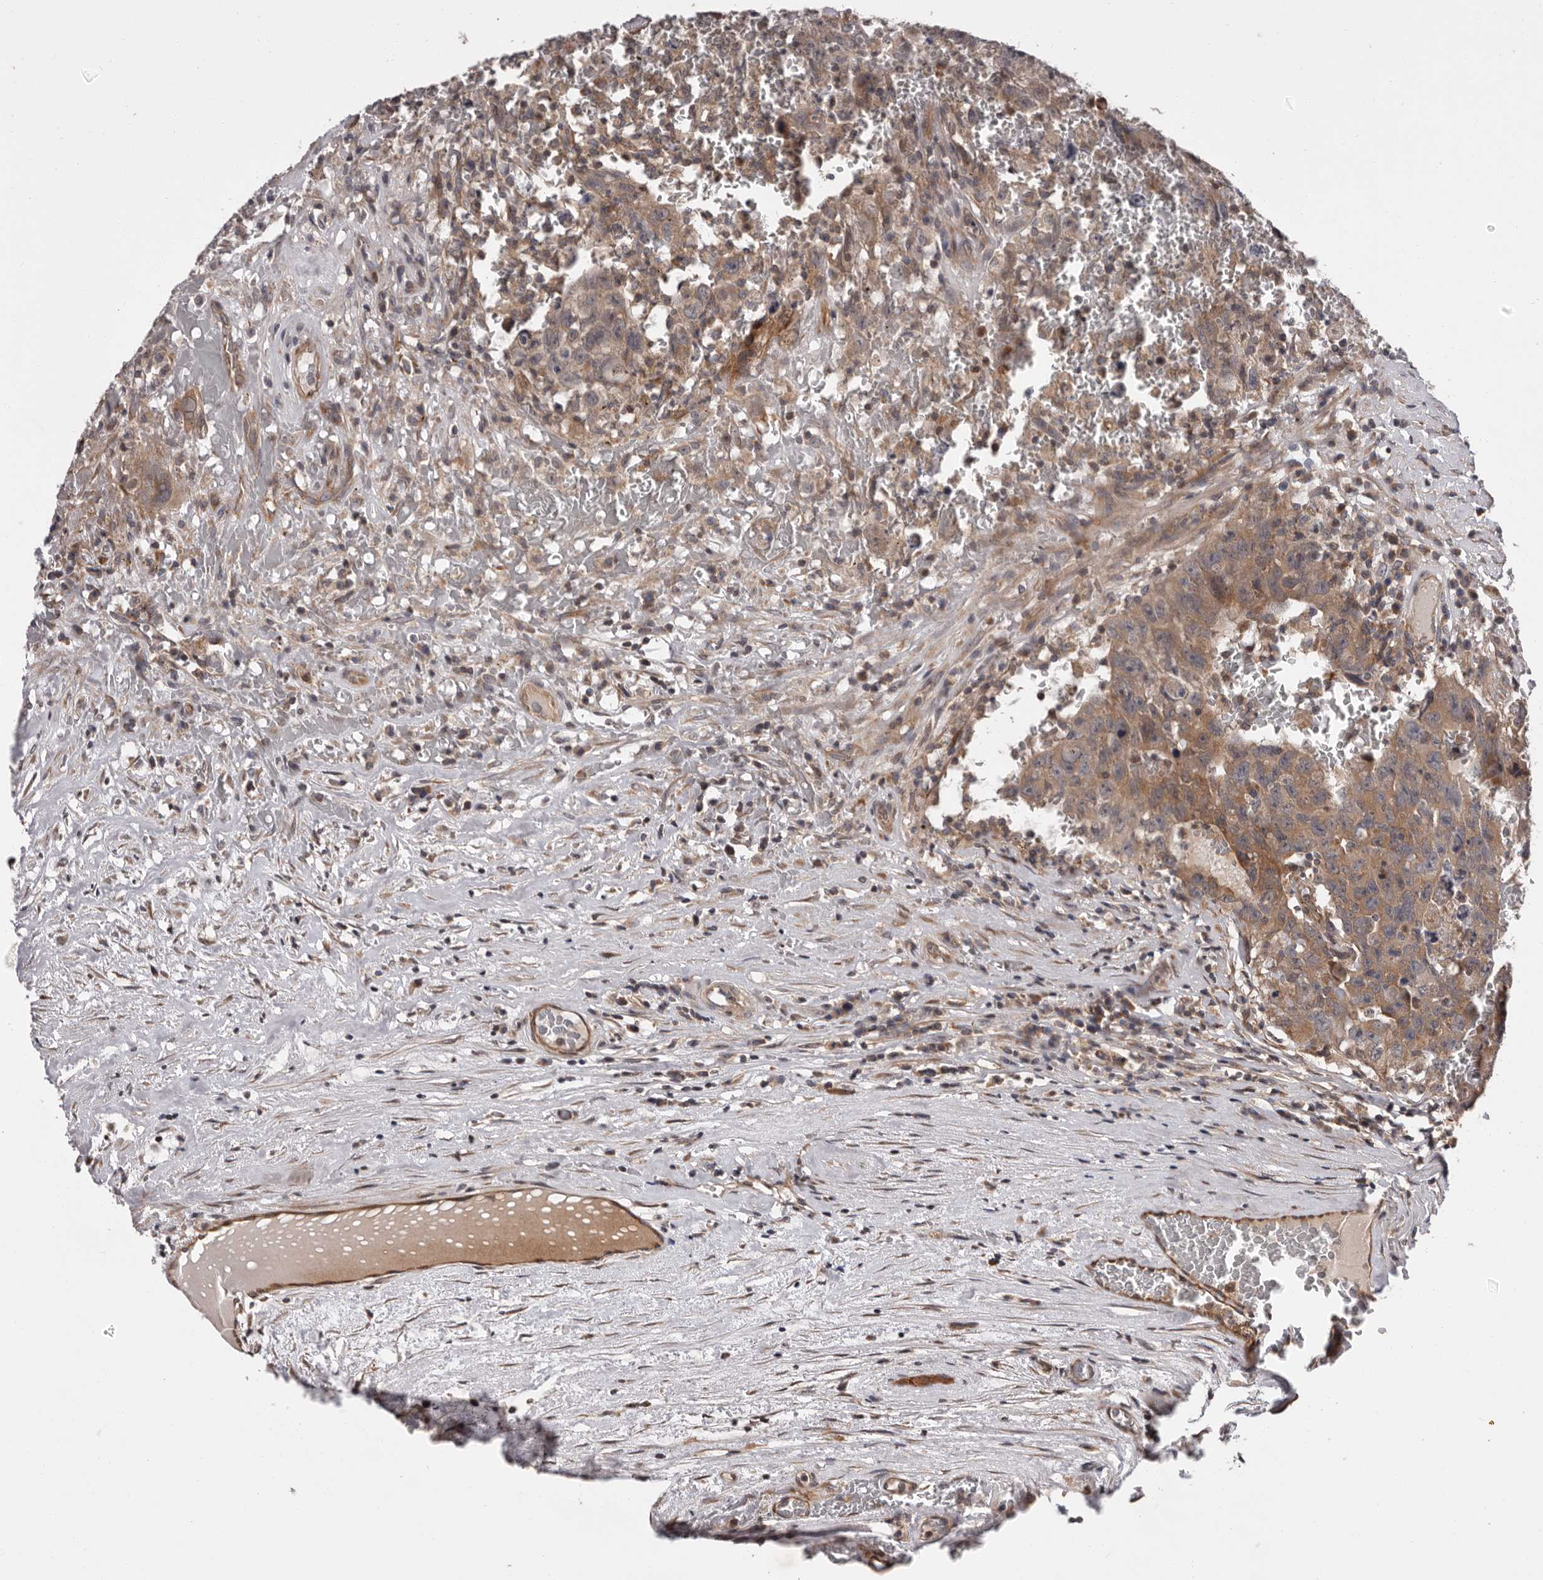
{"staining": {"intensity": "moderate", "quantity": ">75%", "location": "cytoplasmic/membranous"}, "tissue": "testis cancer", "cell_type": "Tumor cells", "image_type": "cancer", "snomed": [{"axis": "morphology", "description": "Carcinoma, Embryonal, NOS"}, {"axis": "topography", "description": "Testis"}], "caption": "Brown immunohistochemical staining in human testis embryonal carcinoma demonstrates moderate cytoplasmic/membranous staining in approximately >75% of tumor cells.", "gene": "VPS37A", "patient": {"sex": "male", "age": 26}}